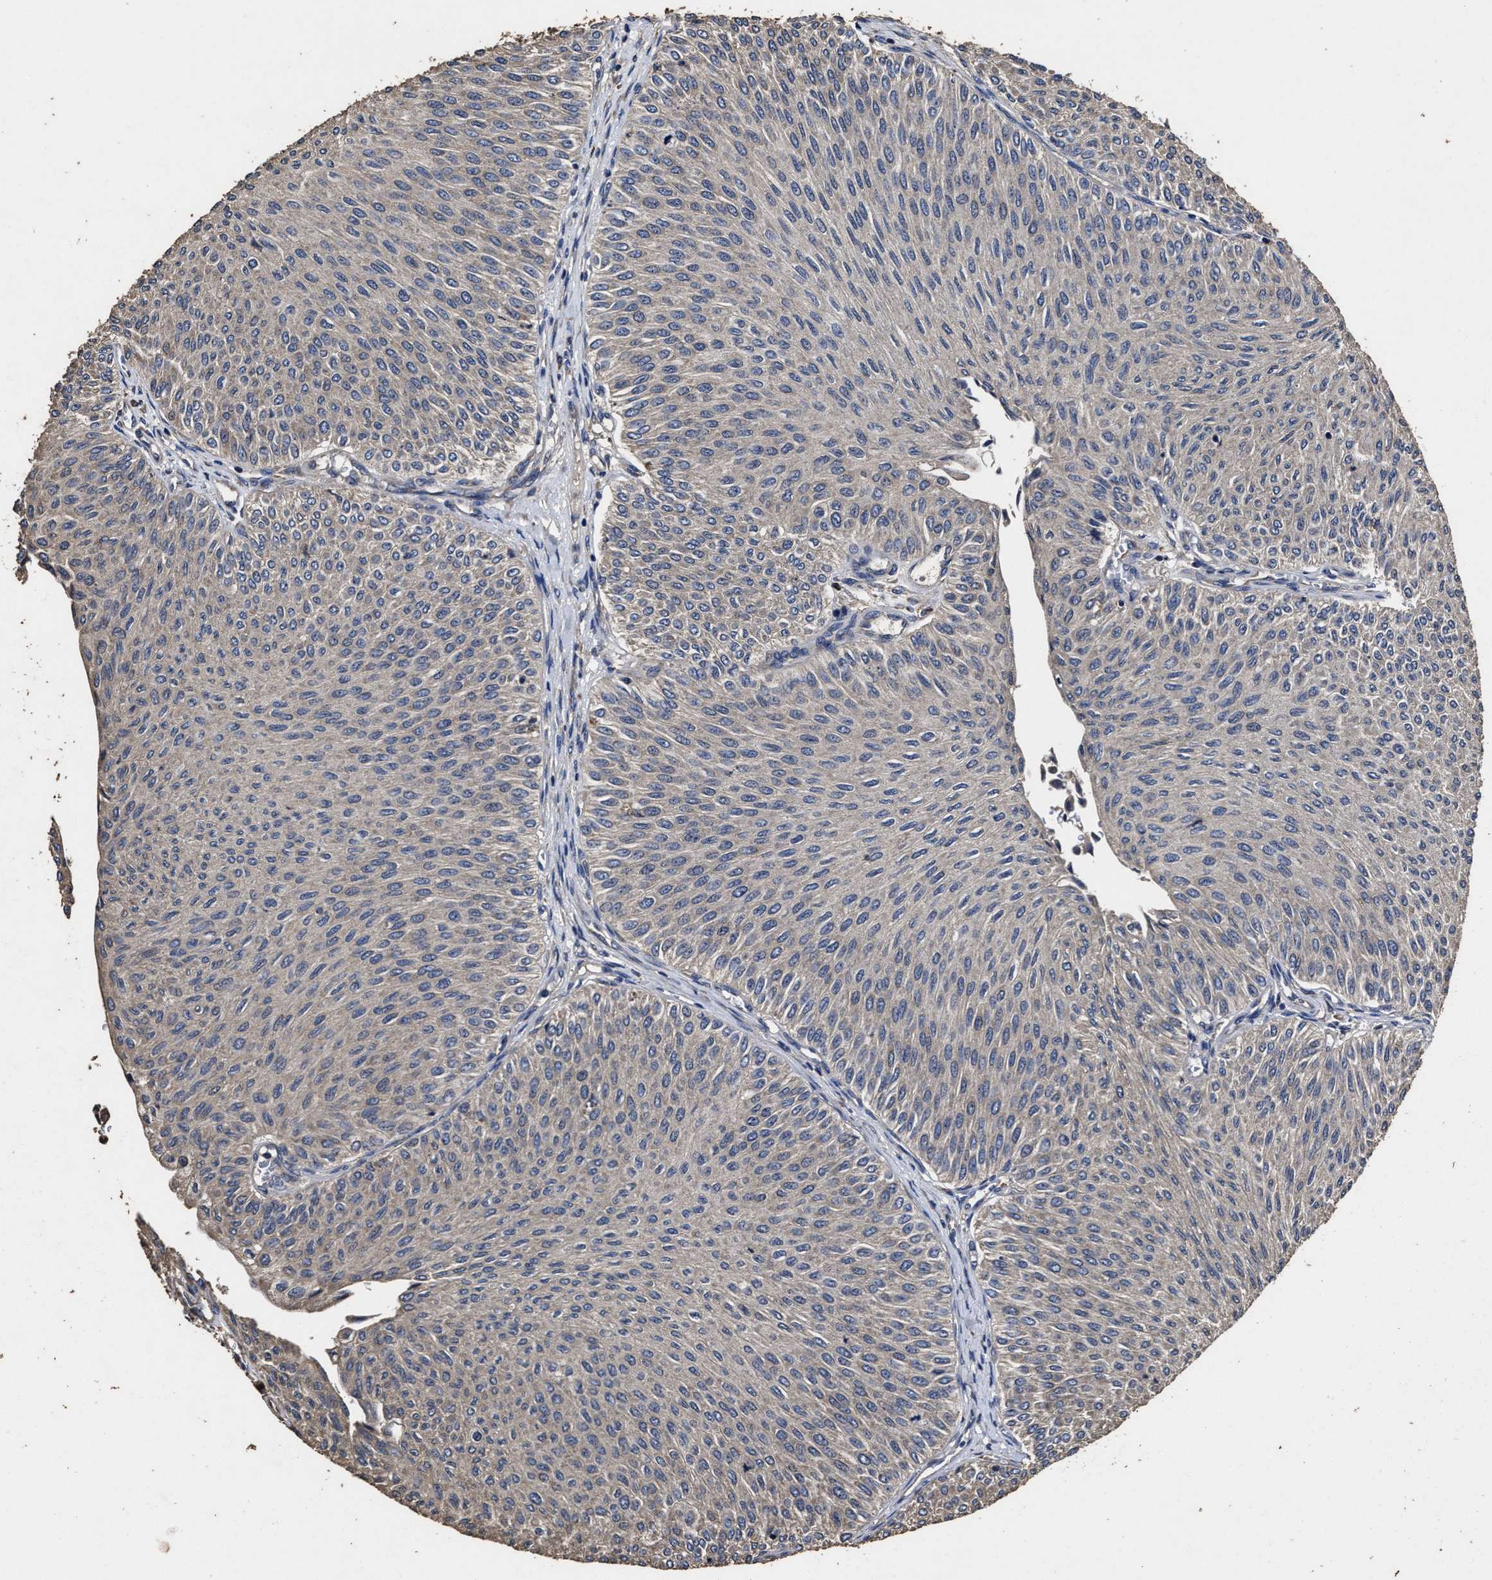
{"staining": {"intensity": "negative", "quantity": "none", "location": "none"}, "tissue": "urothelial cancer", "cell_type": "Tumor cells", "image_type": "cancer", "snomed": [{"axis": "morphology", "description": "Urothelial carcinoma, Low grade"}, {"axis": "topography", "description": "Urinary bladder"}], "caption": "DAB (3,3'-diaminobenzidine) immunohistochemical staining of human urothelial carcinoma (low-grade) shows no significant positivity in tumor cells. Brightfield microscopy of immunohistochemistry (IHC) stained with DAB (brown) and hematoxylin (blue), captured at high magnification.", "gene": "PPM1K", "patient": {"sex": "male", "age": 78}}